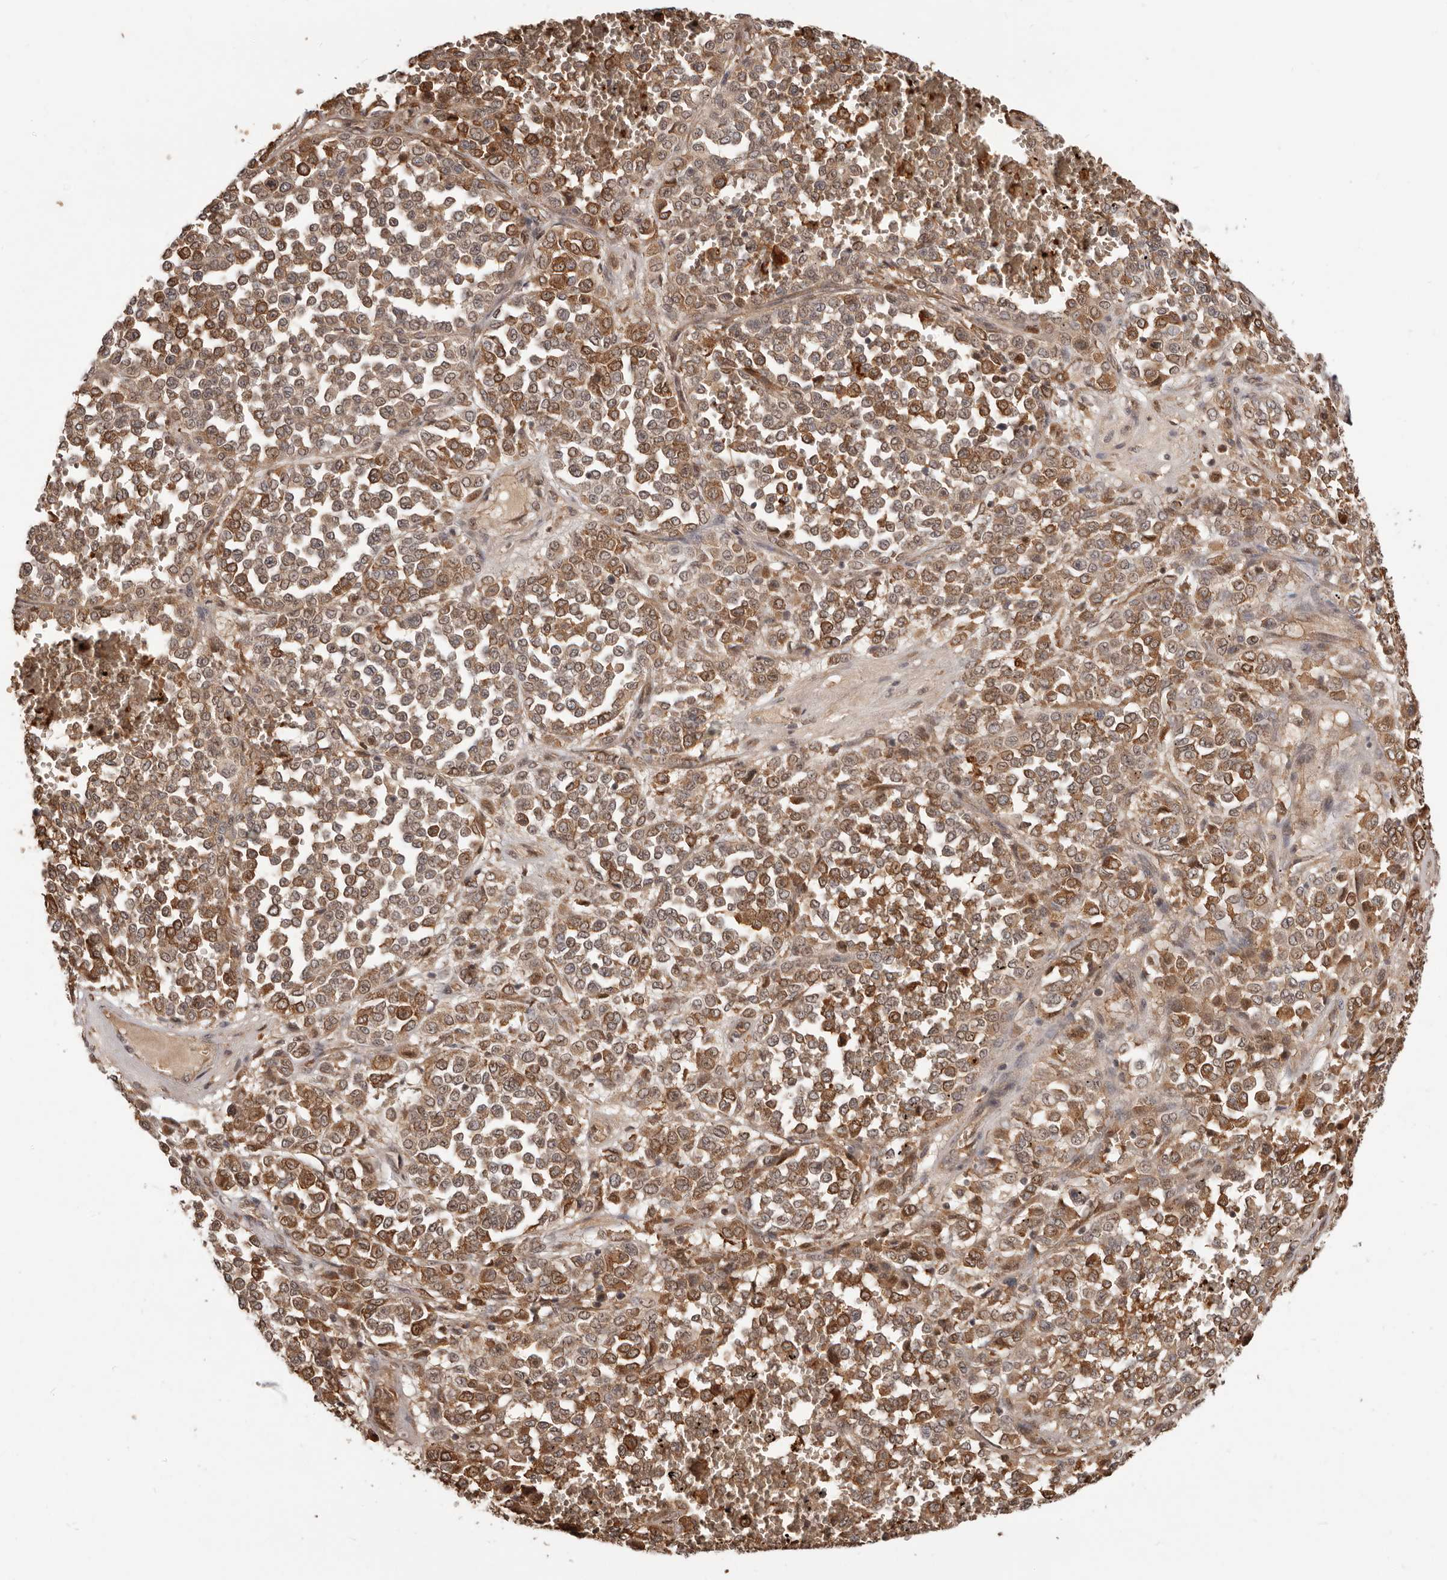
{"staining": {"intensity": "moderate", "quantity": ">75%", "location": "cytoplasmic/membranous,nuclear"}, "tissue": "melanoma", "cell_type": "Tumor cells", "image_type": "cancer", "snomed": [{"axis": "morphology", "description": "Malignant melanoma, Metastatic site"}, {"axis": "topography", "description": "Pancreas"}], "caption": "Immunohistochemistry (IHC) photomicrograph of neoplastic tissue: human malignant melanoma (metastatic site) stained using immunohistochemistry (IHC) displays medium levels of moderate protein expression localized specifically in the cytoplasmic/membranous and nuclear of tumor cells, appearing as a cytoplasmic/membranous and nuclear brown color.", "gene": "NCOA3", "patient": {"sex": "female", "age": 30}}